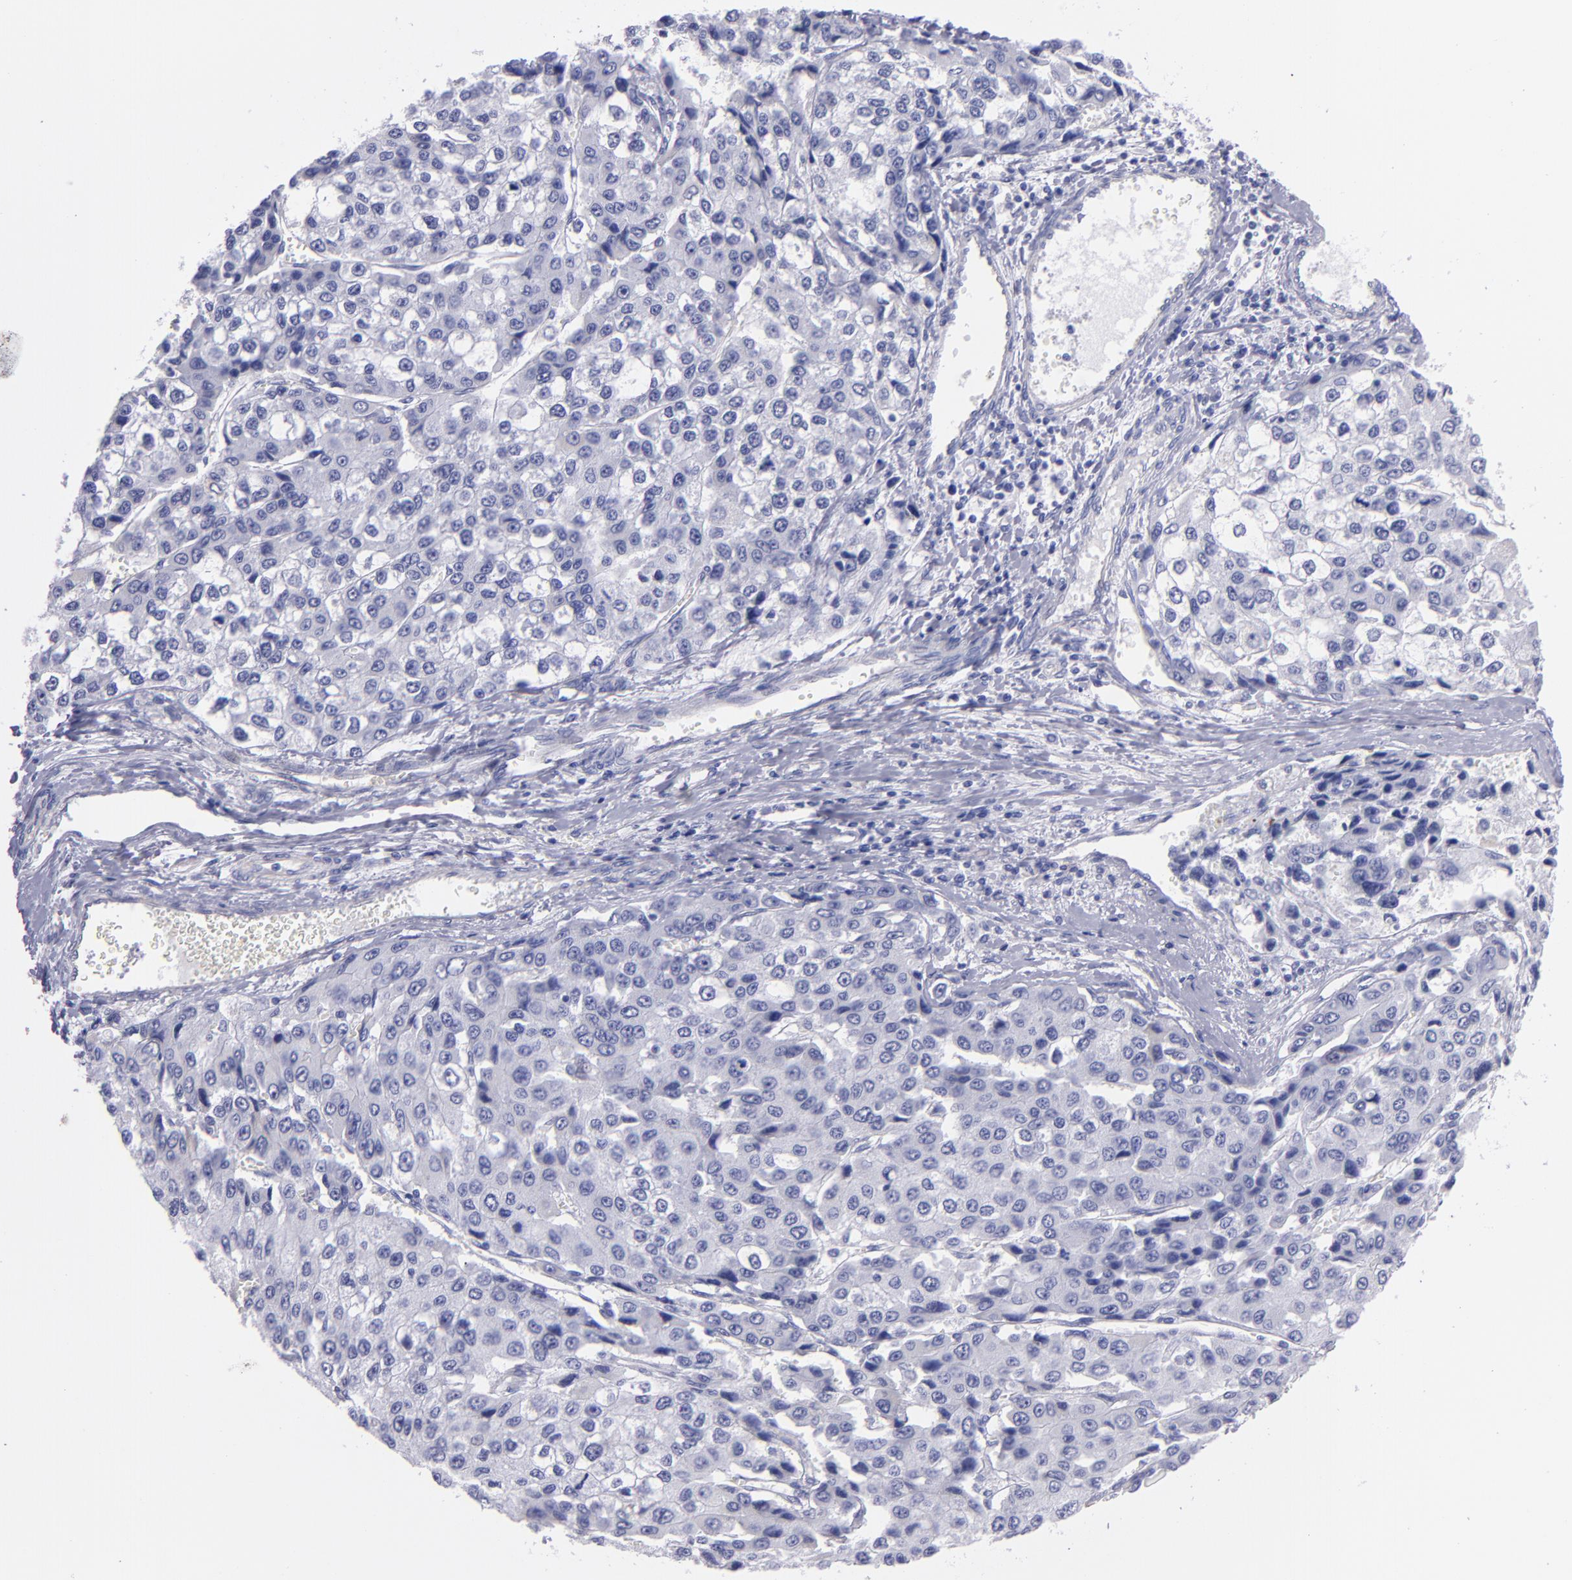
{"staining": {"intensity": "negative", "quantity": "none", "location": "none"}, "tissue": "liver cancer", "cell_type": "Tumor cells", "image_type": "cancer", "snomed": [{"axis": "morphology", "description": "Carcinoma, Hepatocellular, NOS"}, {"axis": "topography", "description": "Liver"}], "caption": "High power microscopy micrograph of an immunohistochemistry (IHC) photomicrograph of liver hepatocellular carcinoma, revealing no significant staining in tumor cells.", "gene": "TG", "patient": {"sex": "female", "age": 66}}